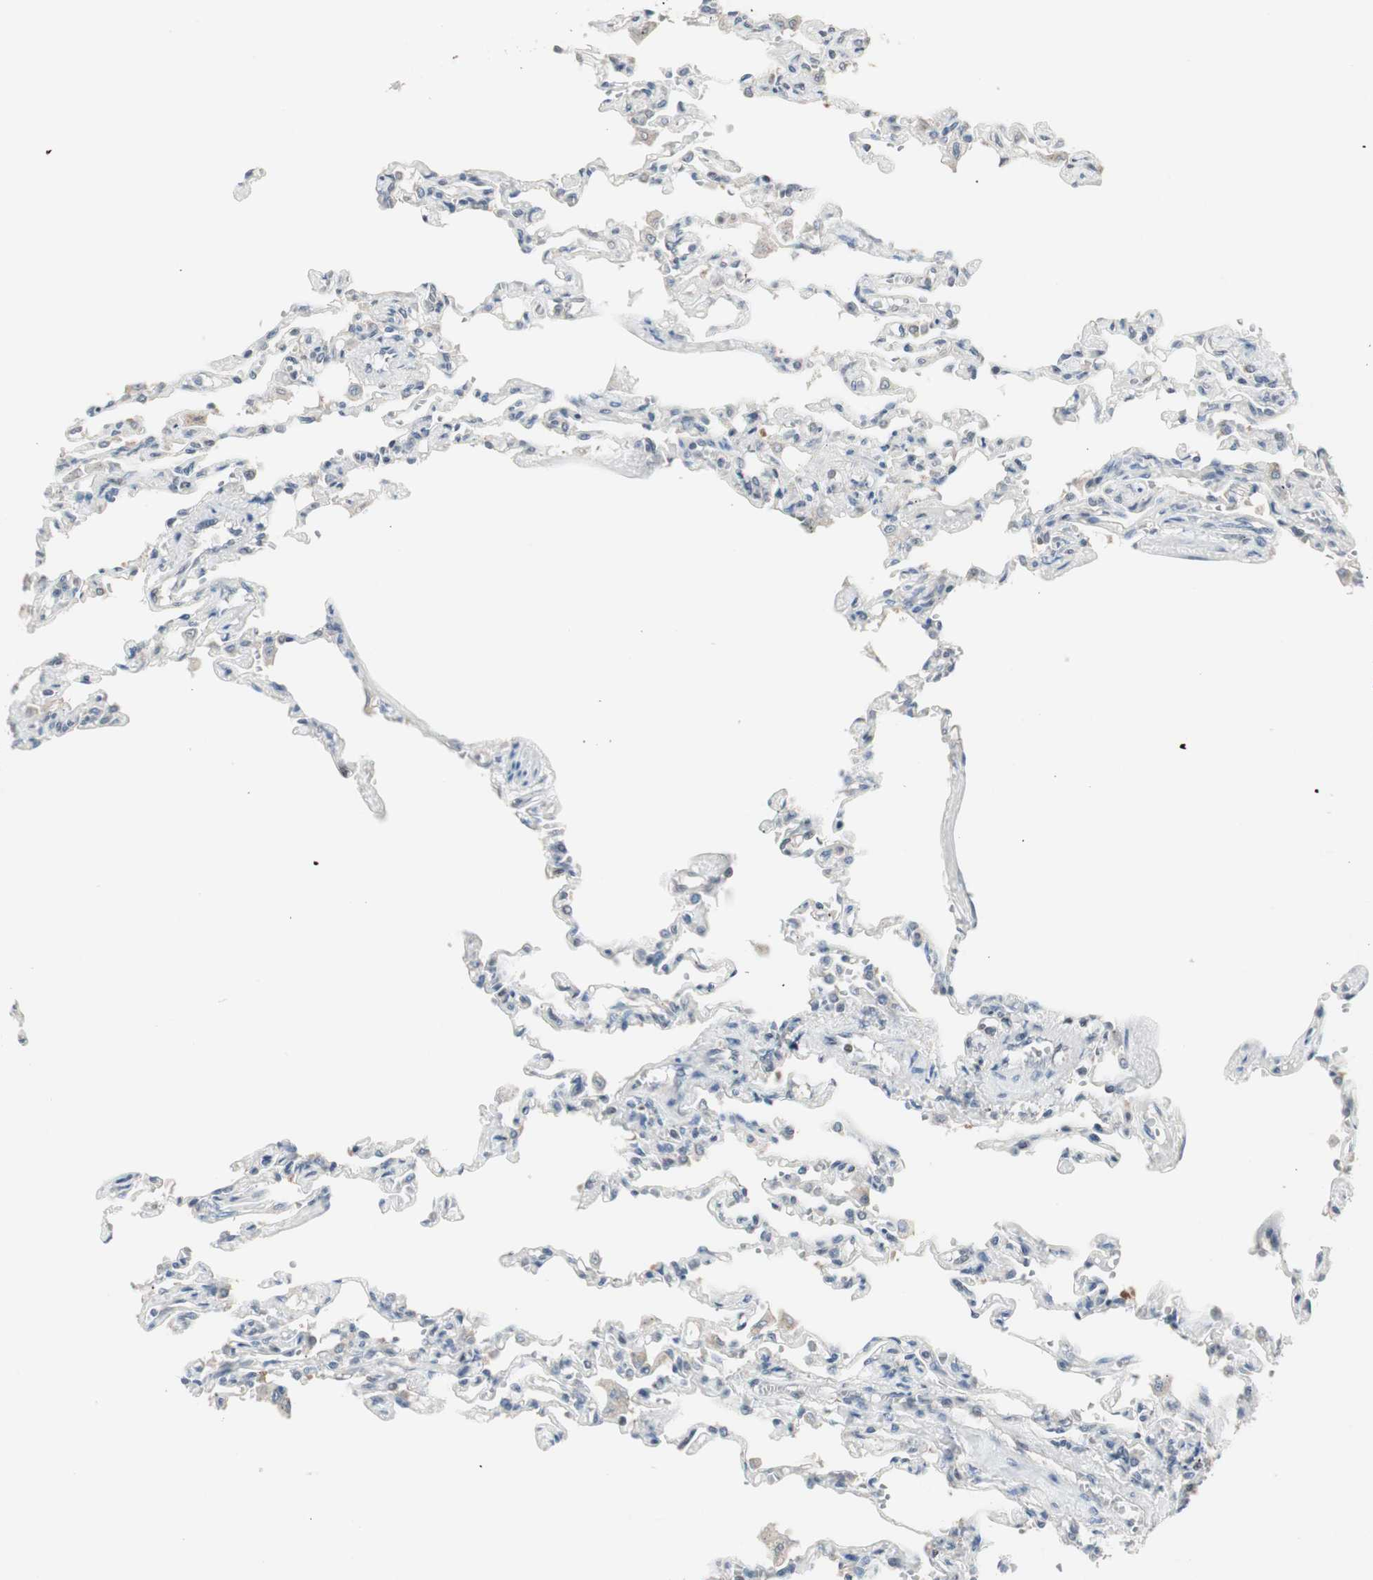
{"staining": {"intensity": "negative", "quantity": "none", "location": "none"}, "tissue": "lung", "cell_type": "Alveolar cells", "image_type": "normal", "snomed": [{"axis": "morphology", "description": "Normal tissue, NOS"}, {"axis": "topography", "description": "Lung"}], "caption": "IHC micrograph of unremarkable human lung stained for a protein (brown), which displays no staining in alveolar cells.", "gene": "PDZK1", "patient": {"sex": "male", "age": 21}}